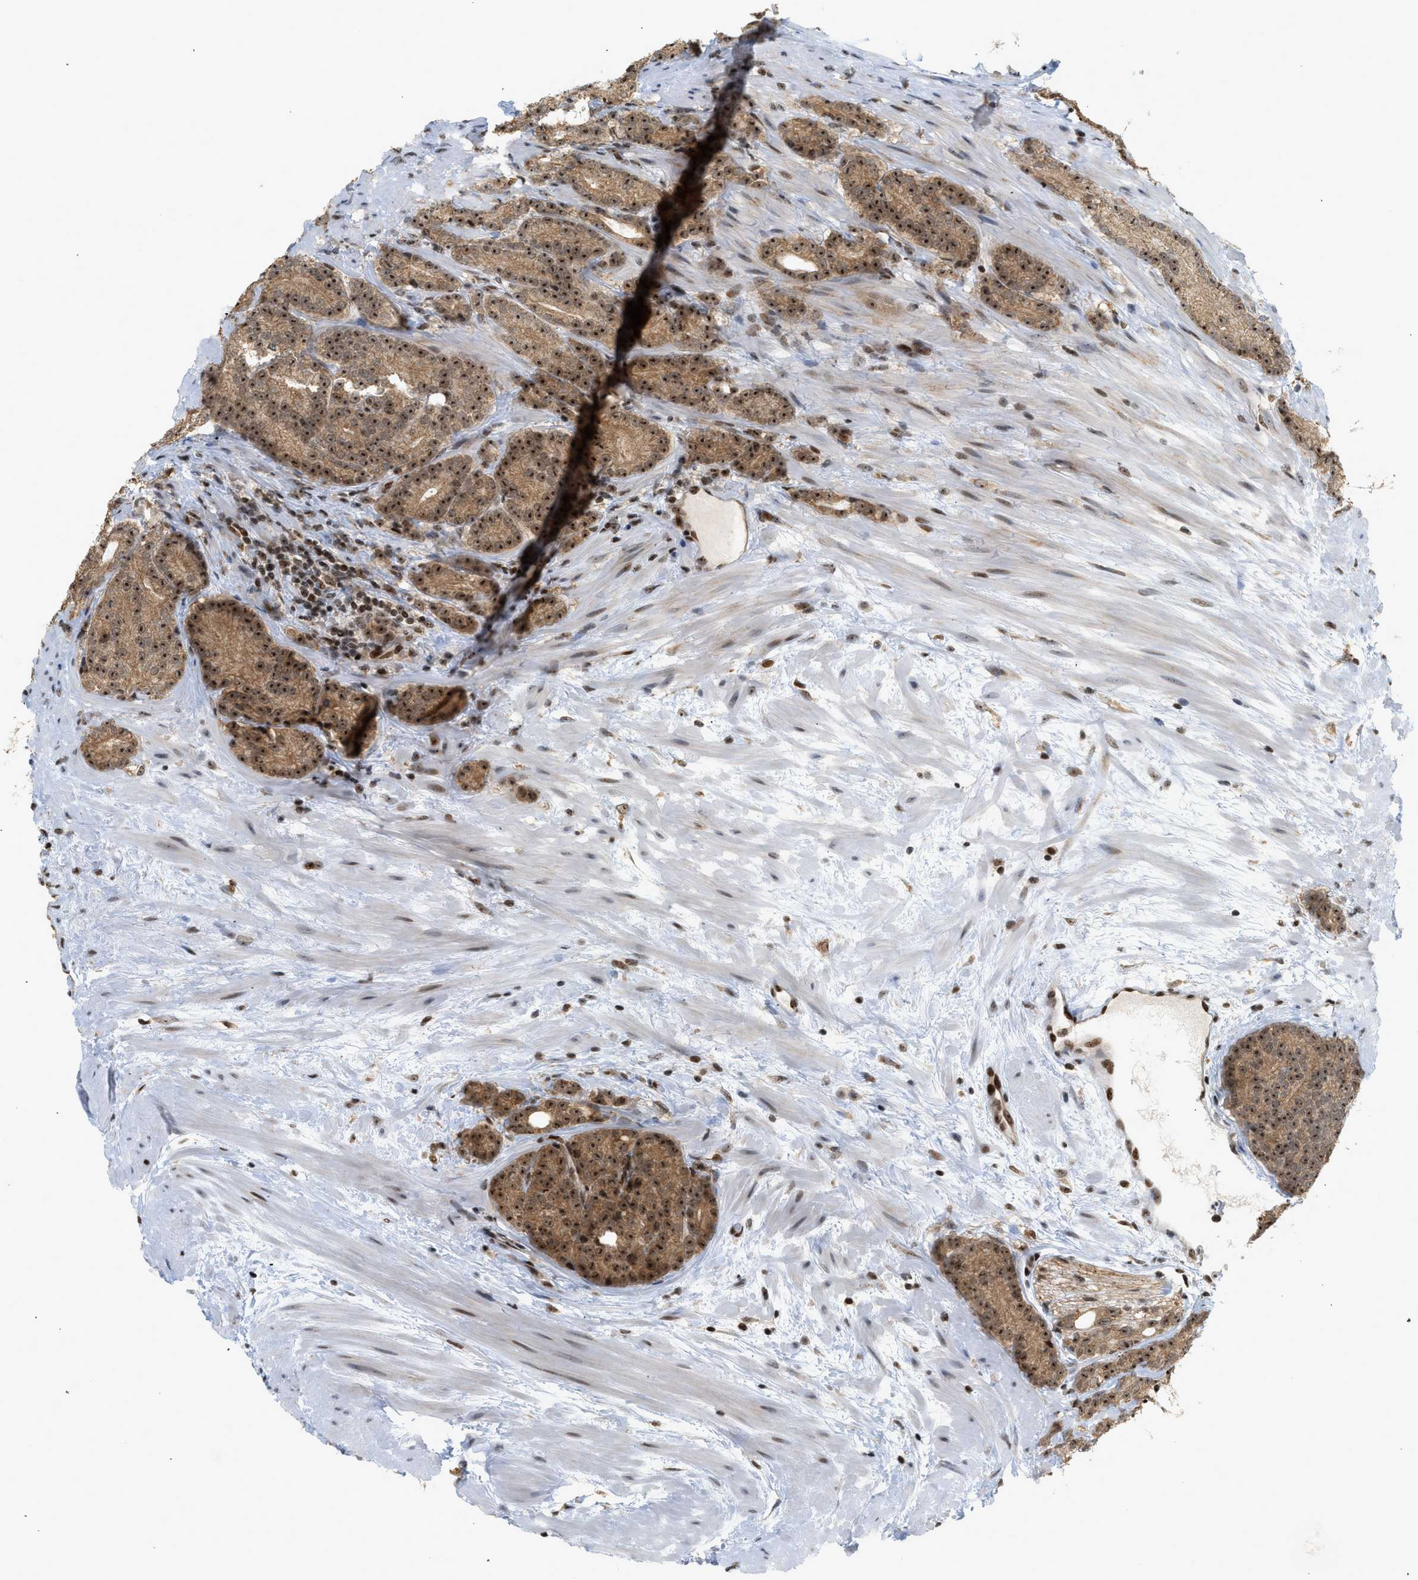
{"staining": {"intensity": "moderate", "quantity": ">75%", "location": "cytoplasmic/membranous,nuclear"}, "tissue": "prostate cancer", "cell_type": "Tumor cells", "image_type": "cancer", "snomed": [{"axis": "morphology", "description": "Adenocarcinoma, High grade"}, {"axis": "topography", "description": "Prostate"}], "caption": "The photomicrograph exhibits staining of adenocarcinoma (high-grade) (prostate), revealing moderate cytoplasmic/membranous and nuclear protein staining (brown color) within tumor cells. The staining is performed using DAB brown chromogen to label protein expression. The nuclei are counter-stained blue using hematoxylin.", "gene": "ZNF22", "patient": {"sex": "male", "age": 61}}